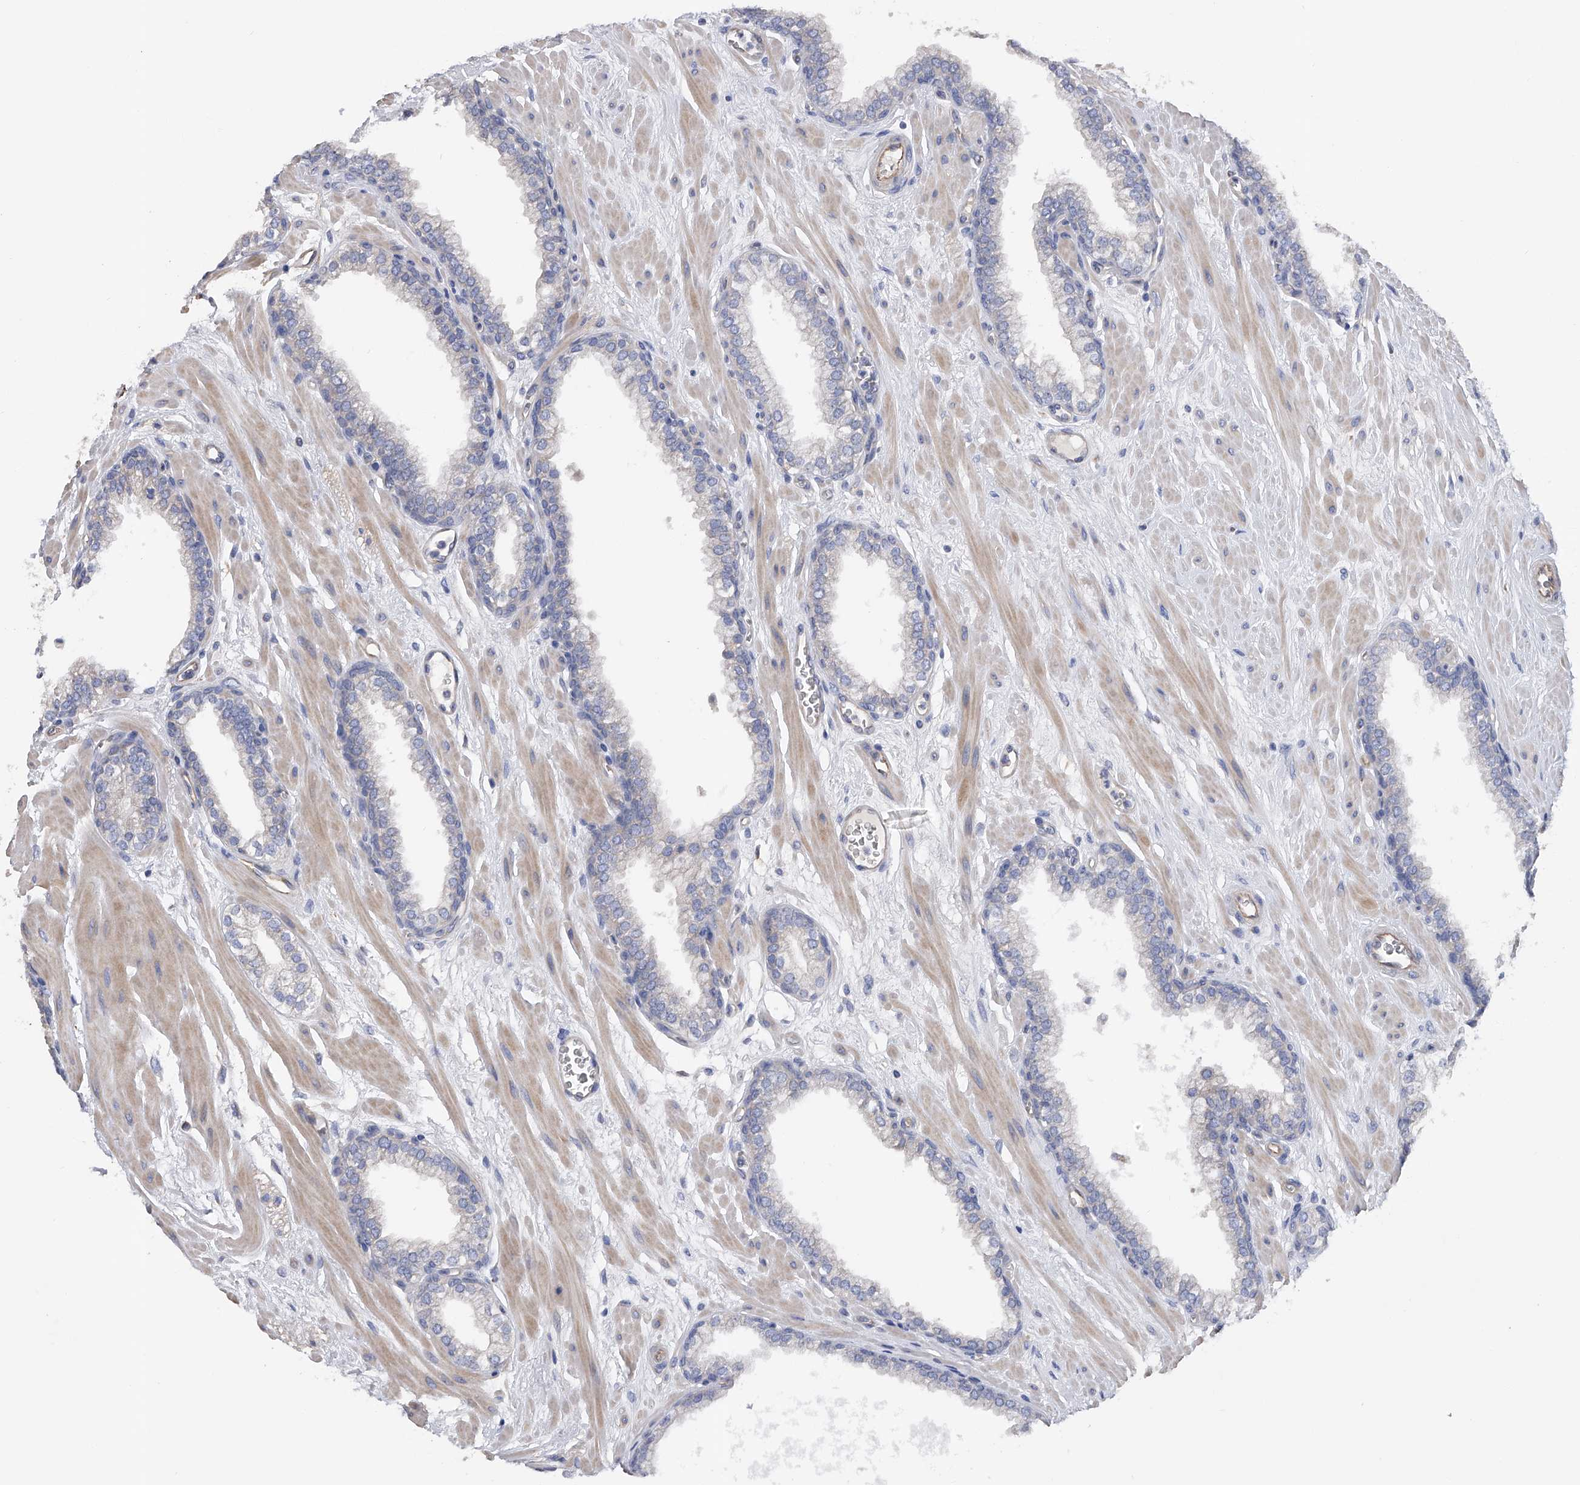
{"staining": {"intensity": "negative", "quantity": "none", "location": "none"}, "tissue": "prostate", "cell_type": "Glandular cells", "image_type": "normal", "snomed": [{"axis": "morphology", "description": "Normal tissue, NOS"}, {"axis": "morphology", "description": "Urothelial carcinoma, Low grade"}, {"axis": "topography", "description": "Urinary bladder"}, {"axis": "topography", "description": "Prostate"}], "caption": "An immunohistochemistry image of benign prostate is shown. There is no staining in glandular cells of prostate.", "gene": "RWDD2A", "patient": {"sex": "male", "age": 60}}